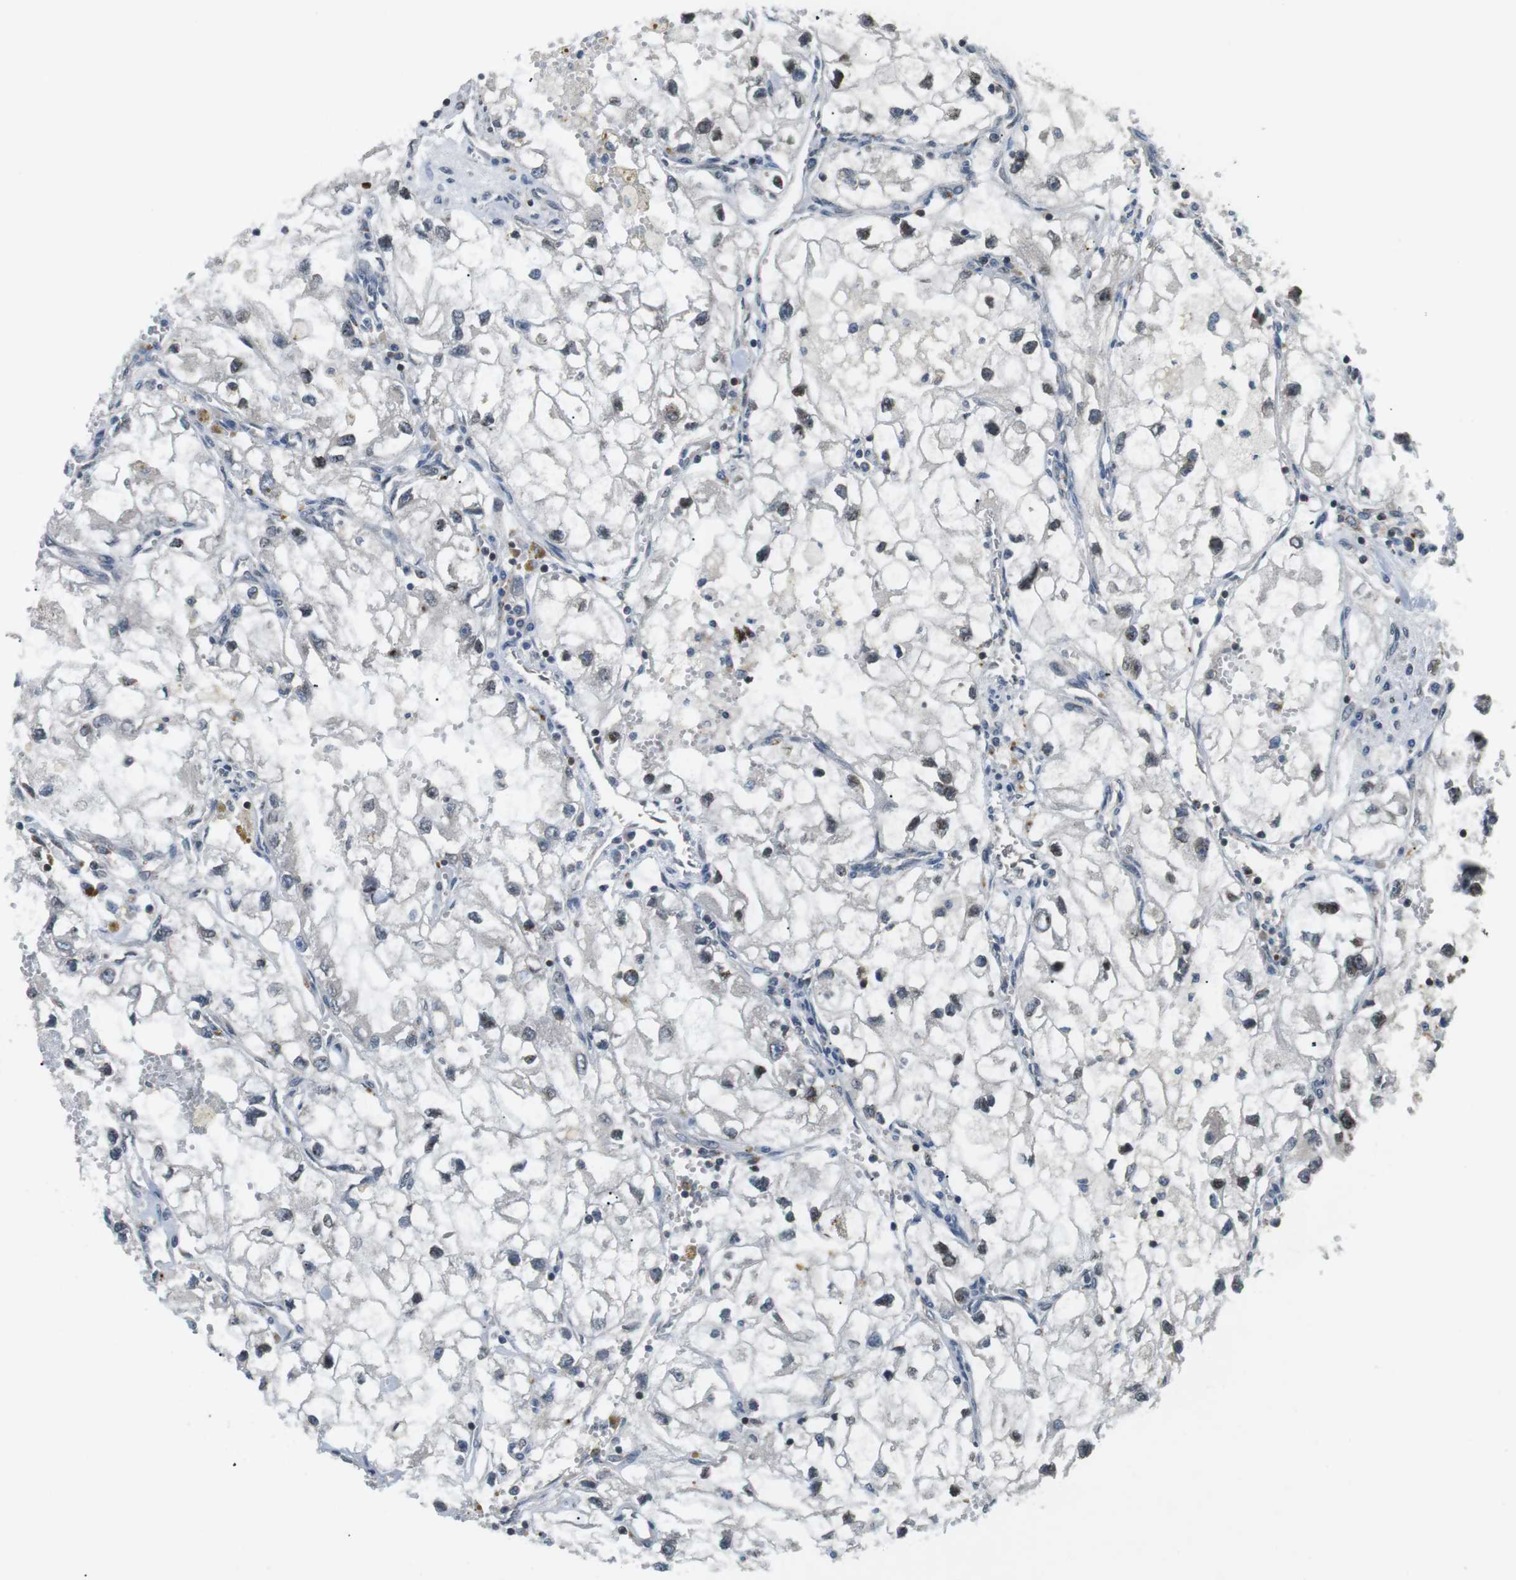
{"staining": {"intensity": "weak", "quantity": "<25%", "location": "nuclear"}, "tissue": "renal cancer", "cell_type": "Tumor cells", "image_type": "cancer", "snomed": [{"axis": "morphology", "description": "Adenocarcinoma, NOS"}, {"axis": "topography", "description": "Kidney"}], "caption": "IHC histopathology image of neoplastic tissue: renal cancer (adenocarcinoma) stained with DAB (3,3'-diaminobenzidine) reveals no significant protein staining in tumor cells.", "gene": "TMX4", "patient": {"sex": "female", "age": 70}}